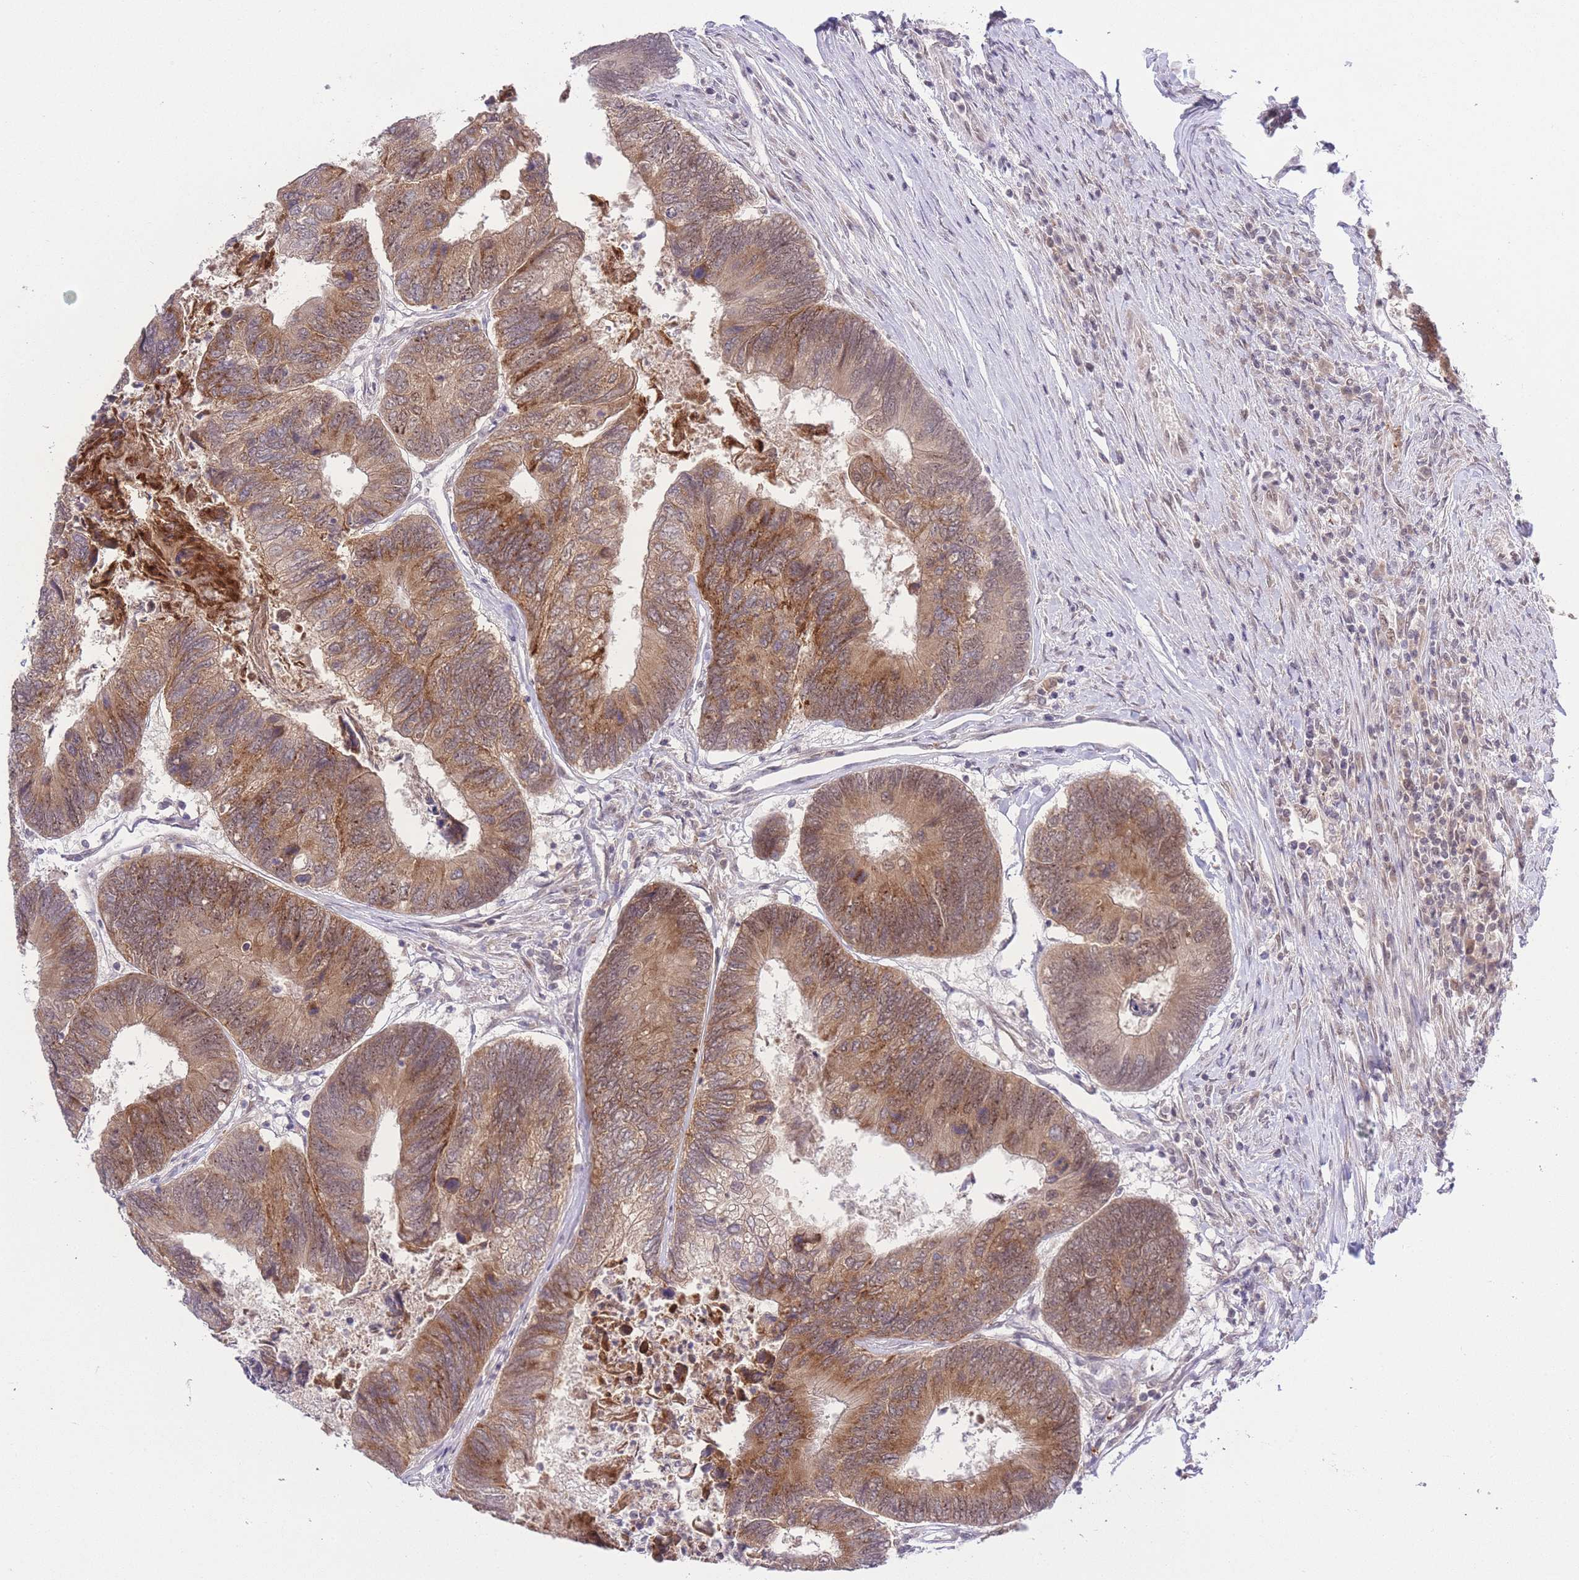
{"staining": {"intensity": "moderate", "quantity": ">75%", "location": "cytoplasmic/membranous,nuclear"}, "tissue": "colorectal cancer", "cell_type": "Tumor cells", "image_type": "cancer", "snomed": [{"axis": "morphology", "description": "Adenocarcinoma, NOS"}, {"axis": "topography", "description": "Colon"}], "caption": "Moderate cytoplasmic/membranous and nuclear protein positivity is present in about >75% of tumor cells in colorectal cancer (adenocarcinoma).", "gene": "TMED3", "patient": {"sex": "female", "age": 67}}